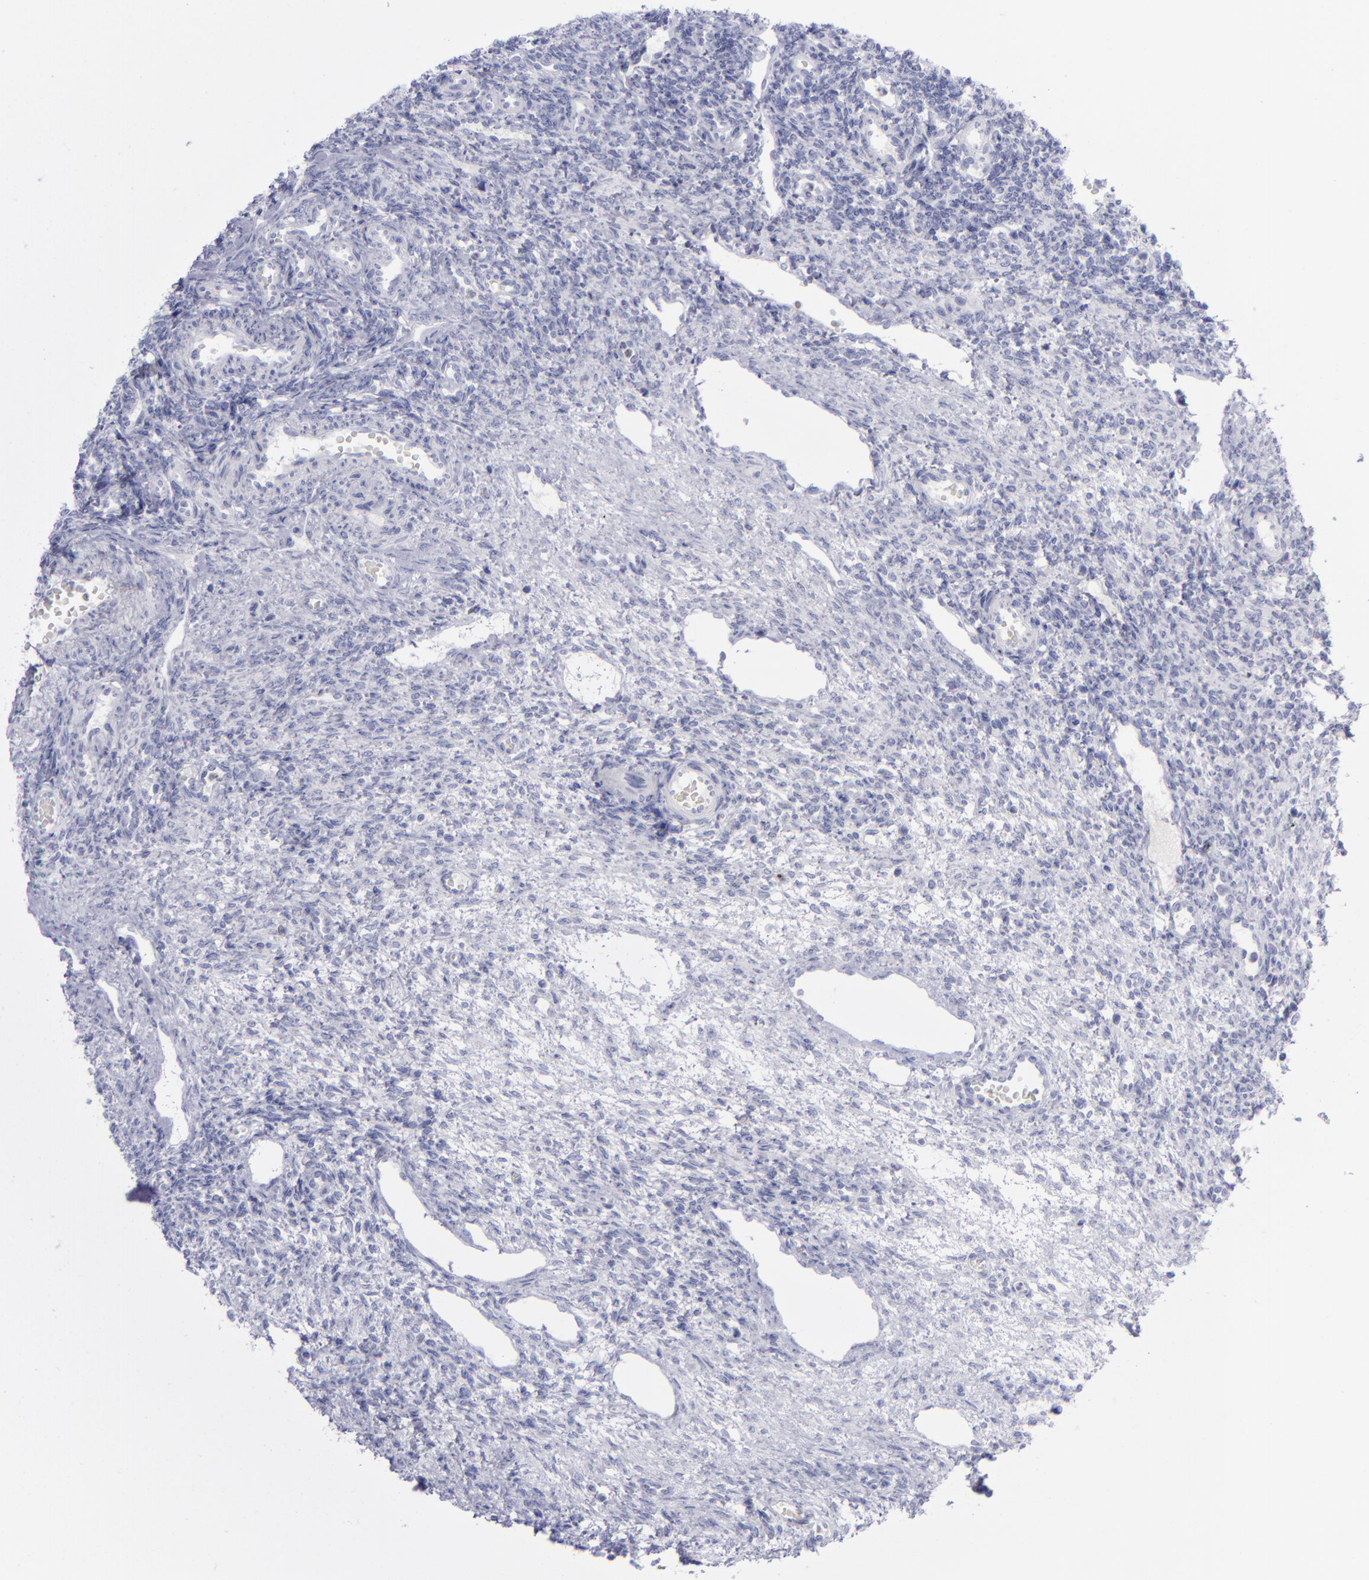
{"staining": {"intensity": "negative", "quantity": "none", "location": "none"}, "tissue": "ovary", "cell_type": "Ovarian stroma cells", "image_type": "normal", "snomed": [{"axis": "morphology", "description": "Normal tissue, NOS"}, {"axis": "topography", "description": "Ovary"}], "caption": "DAB immunohistochemical staining of benign ovary exhibits no significant staining in ovarian stroma cells. (DAB IHC with hematoxylin counter stain).", "gene": "AURKA", "patient": {"sex": "female", "age": 33}}